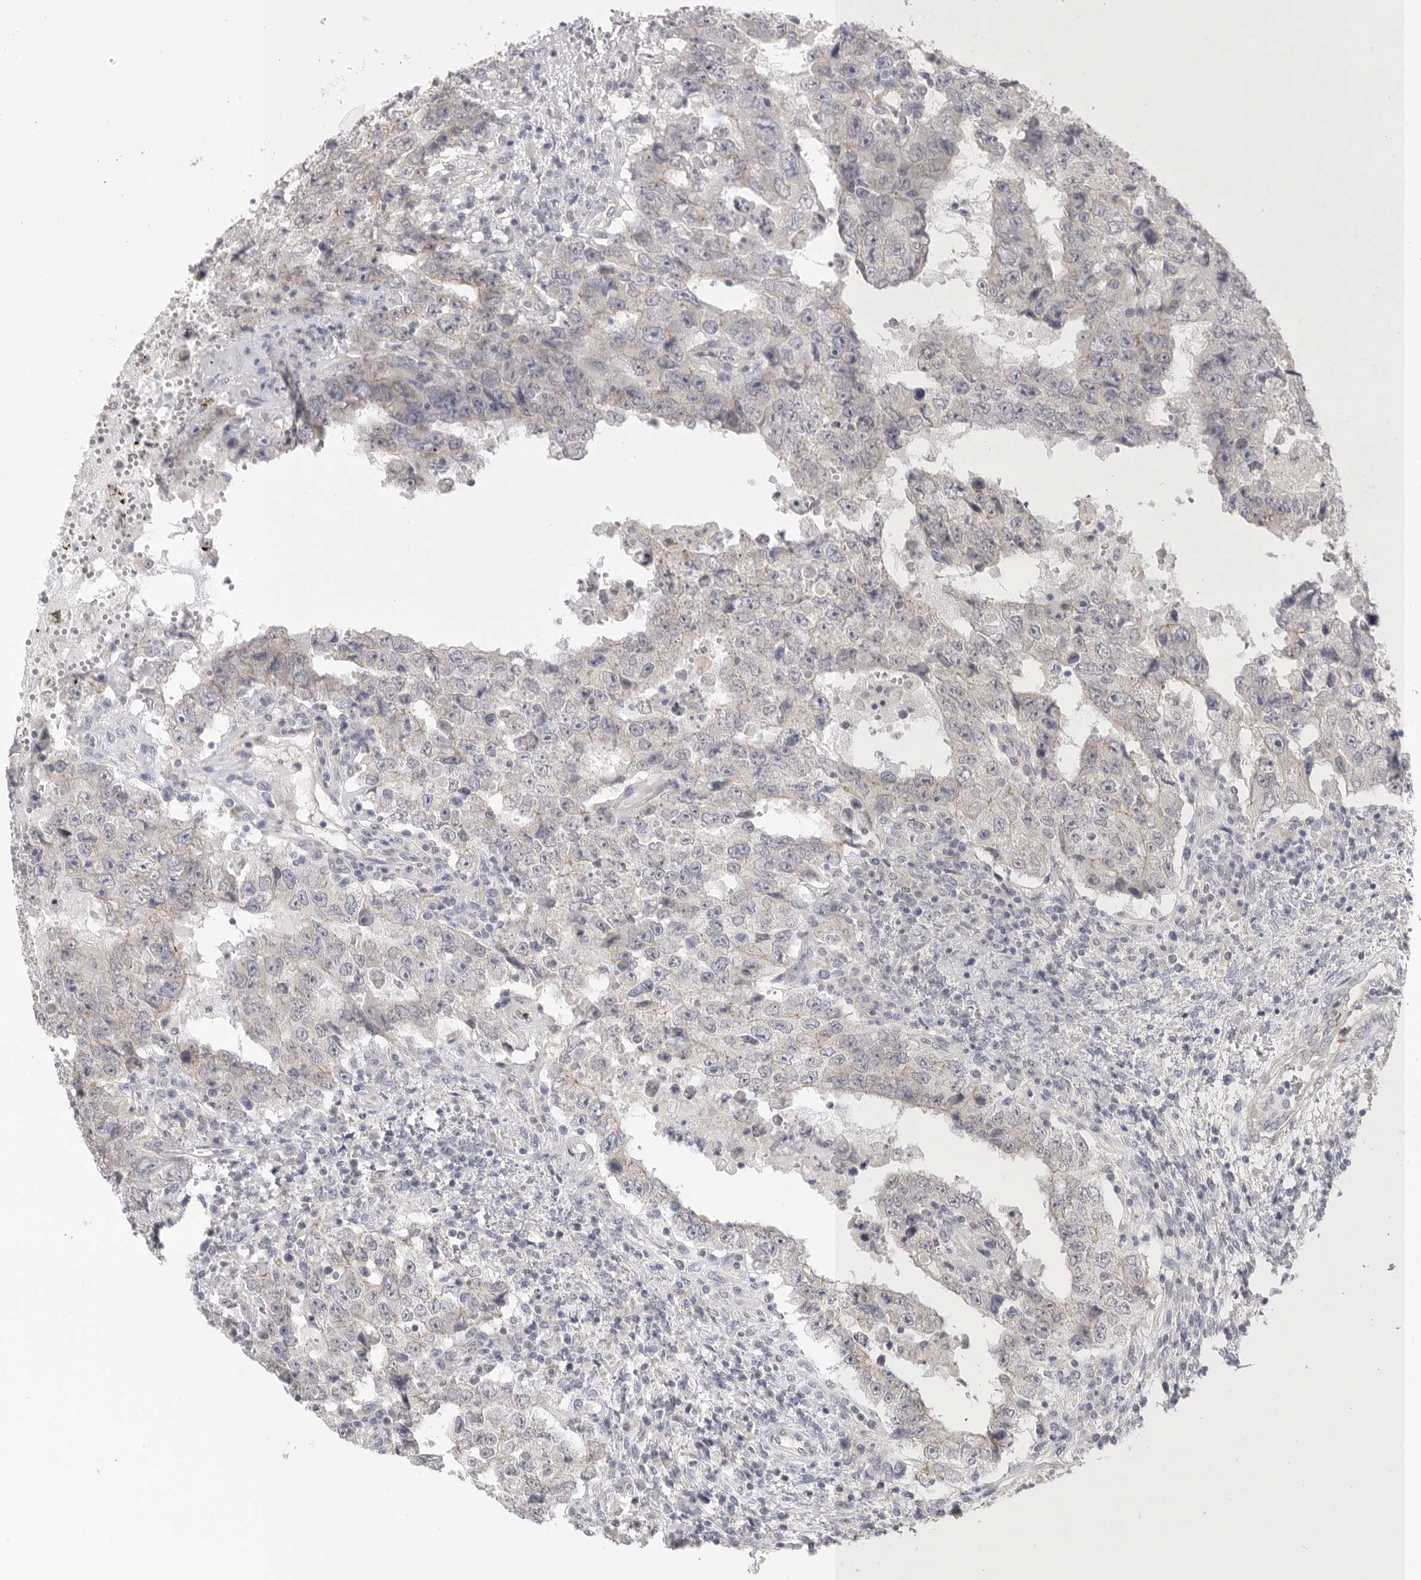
{"staining": {"intensity": "negative", "quantity": "none", "location": "none"}, "tissue": "testis cancer", "cell_type": "Tumor cells", "image_type": "cancer", "snomed": [{"axis": "morphology", "description": "Carcinoma, Embryonal, NOS"}, {"axis": "topography", "description": "Testis"}], "caption": "An immunohistochemistry image of testis cancer (embryonal carcinoma) is shown. There is no staining in tumor cells of testis cancer (embryonal carcinoma). (DAB immunohistochemistry, high magnification).", "gene": "STAB2", "patient": {"sex": "male", "age": 26}}